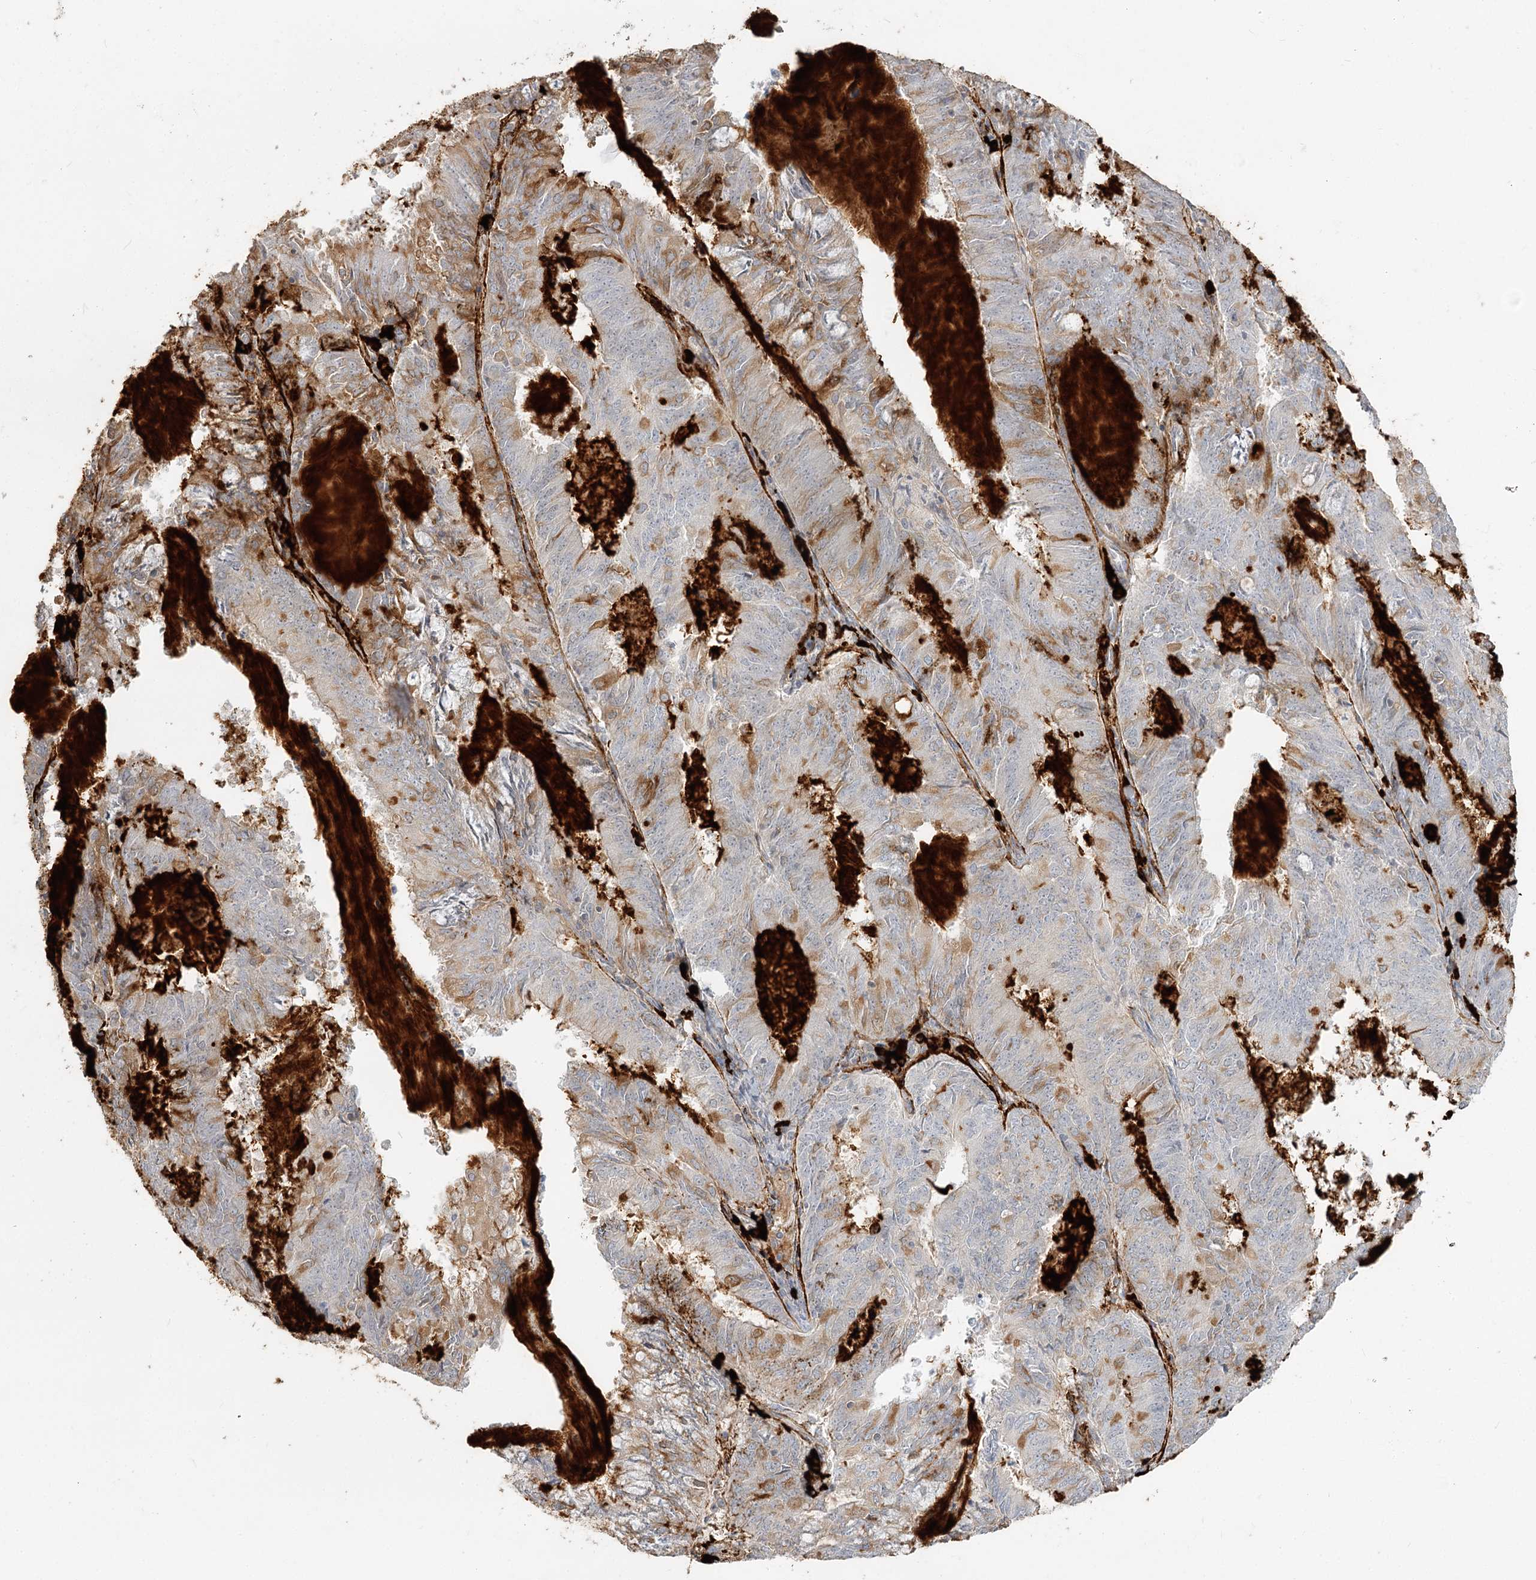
{"staining": {"intensity": "moderate", "quantity": "<25%", "location": "cytoplasmic/membranous"}, "tissue": "endometrial cancer", "cell_type": "Tumor cells", "image_type": "cancer", "snomed": [{"axis": "morphology", "description": "Adenocarcinoma, NOS"}, {"axis": "topography", "description": "Endometrium"}], "caption": "The image shows immunohistochemical staining of endometrial cancer. There is moderate cytoplasmic/membranous expression is seen in about <25% of tumor cells.", "gene": "GUCY2C", "patient": {"sex": "female", "age": 57}}